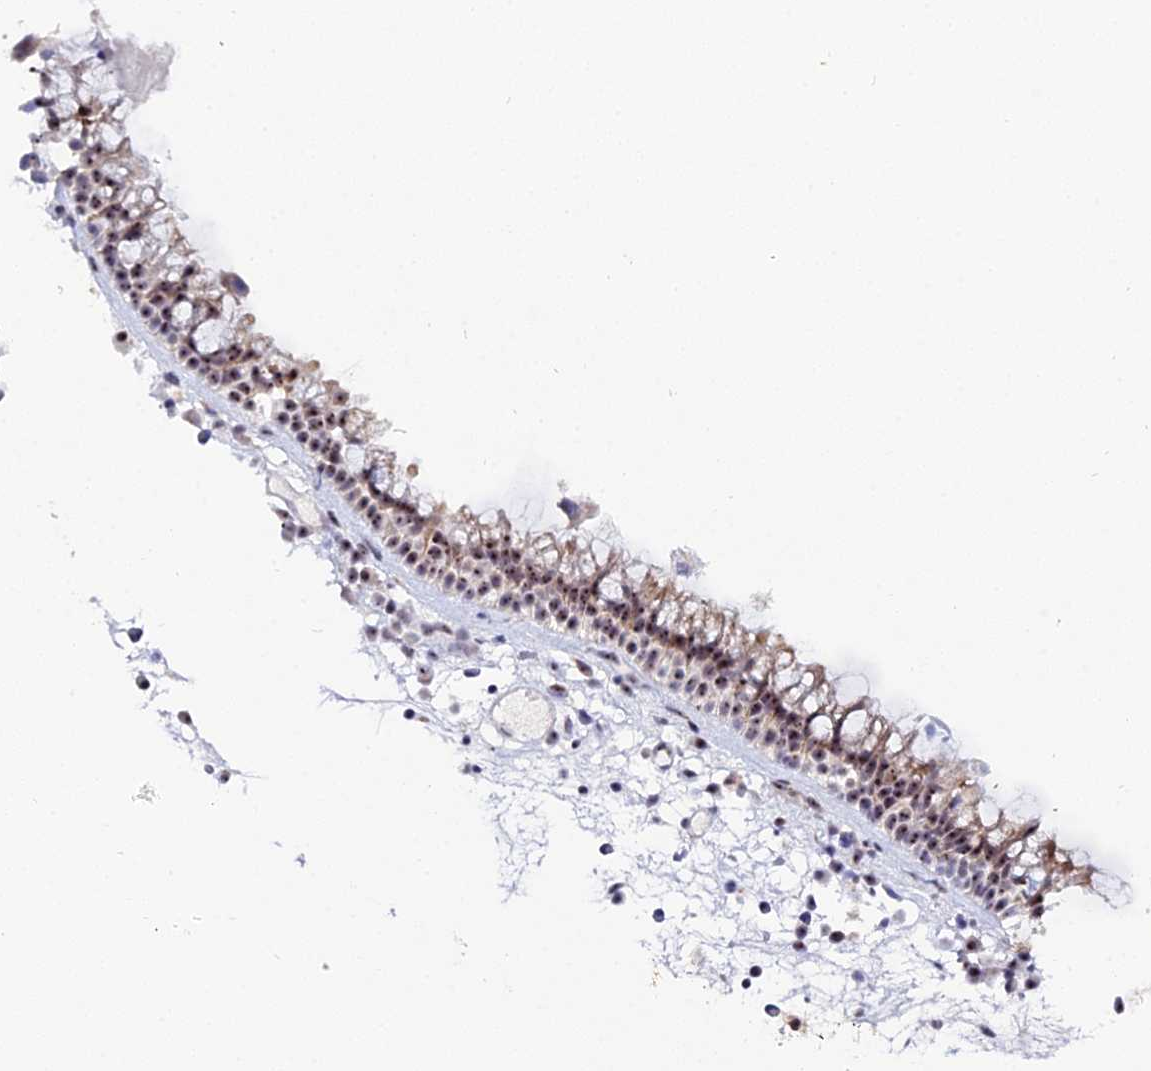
{"staining": {"intensity": "moderate", "quantity": "25%-75%", "location": "nuclear"}, "tissue": "nasopharynx", "cell_type": "Respiratory epithelial cells", "image_type": "normal", "snomed": [{"axis": "morphology", "description": "Normal tissue, NOS"}, {"axis": "morphology", "description": "Inflammation, NOS"}, {"axis": "morphology", "description": "Malignant melanoma, Metastatic site"}, {"axis": "topography", "description": "Nasopharynx"}], "caption": "DAB (3,3'-diaminobenzidine) immunohistochemical staining of normal nasopharynx reveals moderate nuclear protein positivity in about 25%-75% of respiratory epithelial cells.", "gene": "PLPP4", "patient": {"sex": "male", "age": 70}}